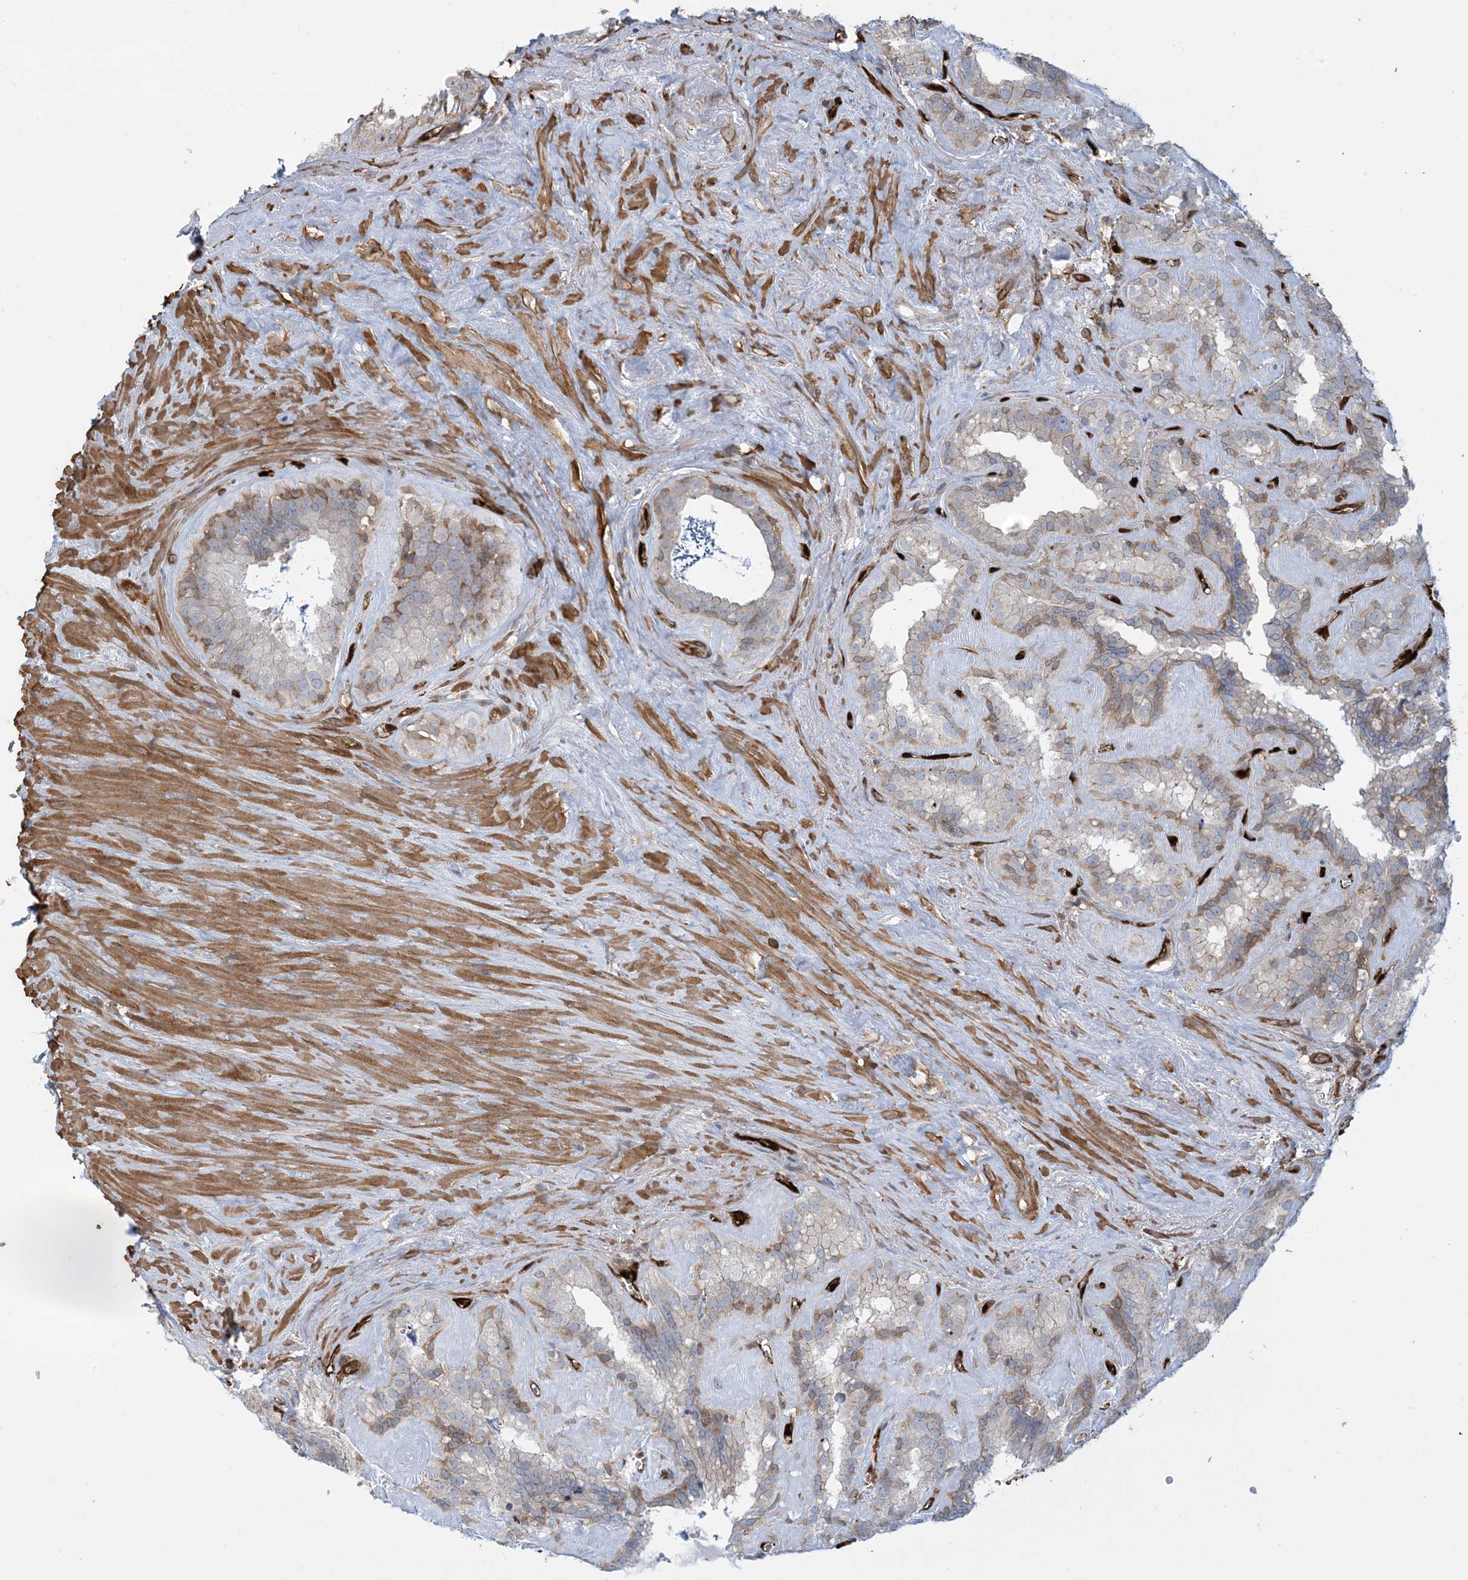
{"staining": {"intensity": "weak", "quantity": "<25%", "location": "cytoplasmic/membranous"}, "tissue": "seminal vesicle", "cell_type": "Glandular cells", "image_type": "normal", "snomed": [{"axis": "morphology", "description": "Normal tissue, NOS"}, {"axis": "topography", "description": "Prostate"}, {"axis": "topography", "description": "Seminal veicle"}], "caption": "Immunohistochemistry micrograph of unremarkable seminal vesicle: seminal vesicle stained with DAB shows no significant protein expression in glandular cells.", "gene": "PPM1F", "patient": {"sex": "male", "age": 59}}